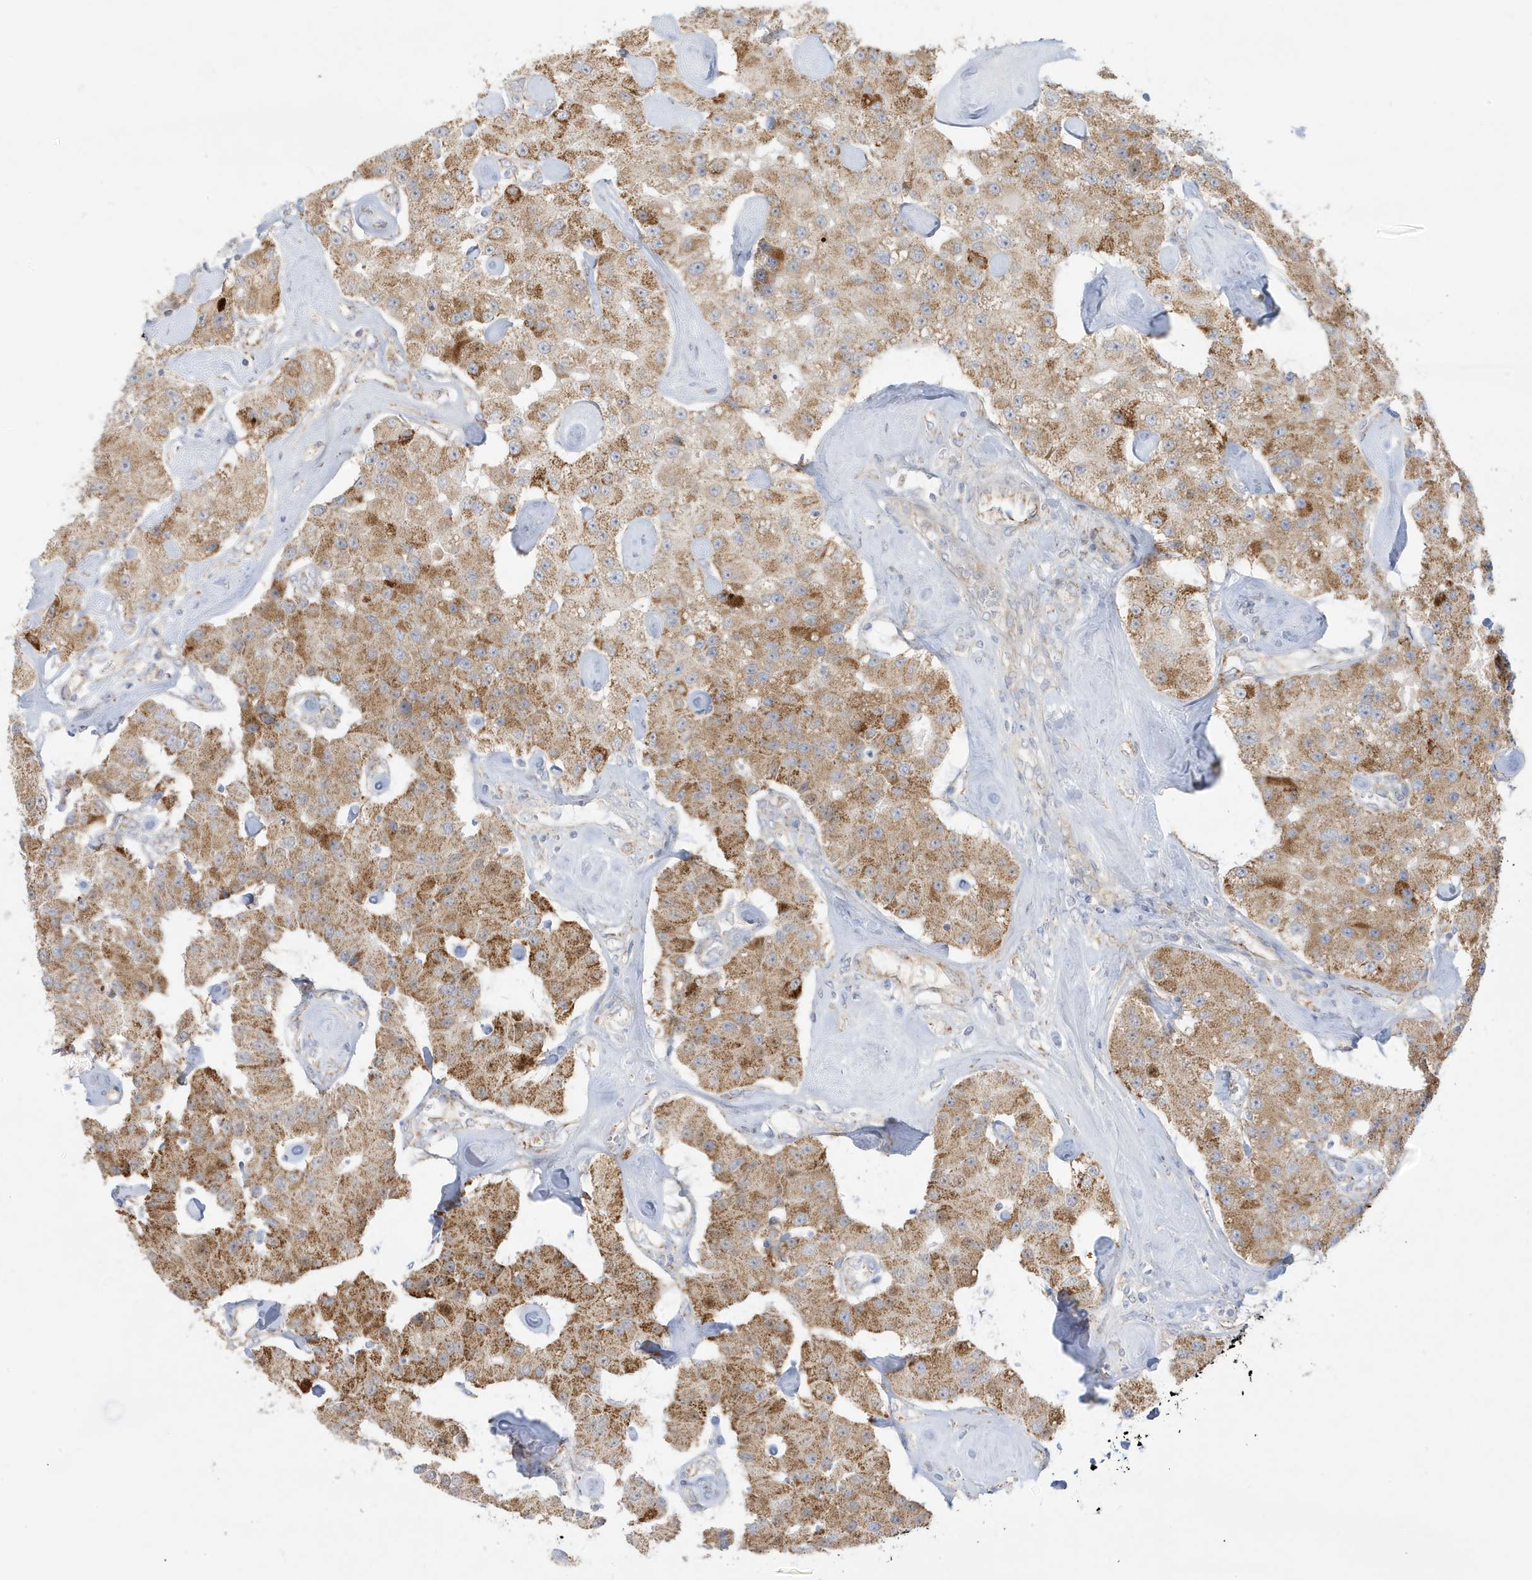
{"staining": {"intensity": "moderate", "quantity": ">75%", "location": "cytoplasmic/membranous"}, "tissue": "carcinoid", "cell_type": "Tumor cells", "image_type": "cancer", "snomed": [{"axis": "morphology", "description": "Carcinoid, malignant, NOS"}, {"axis": "topography", "description": "Pancreas"}], "caption": "Moderate cytoplasmic/membranous expression is identified in approximately >75% of tumor cells in carcinoid. Immunohistochemistry stains the protein in brown and the nuclei are stained blue.", "gene": "IFT57", "patient": {"sex": "male", "age": 41}}